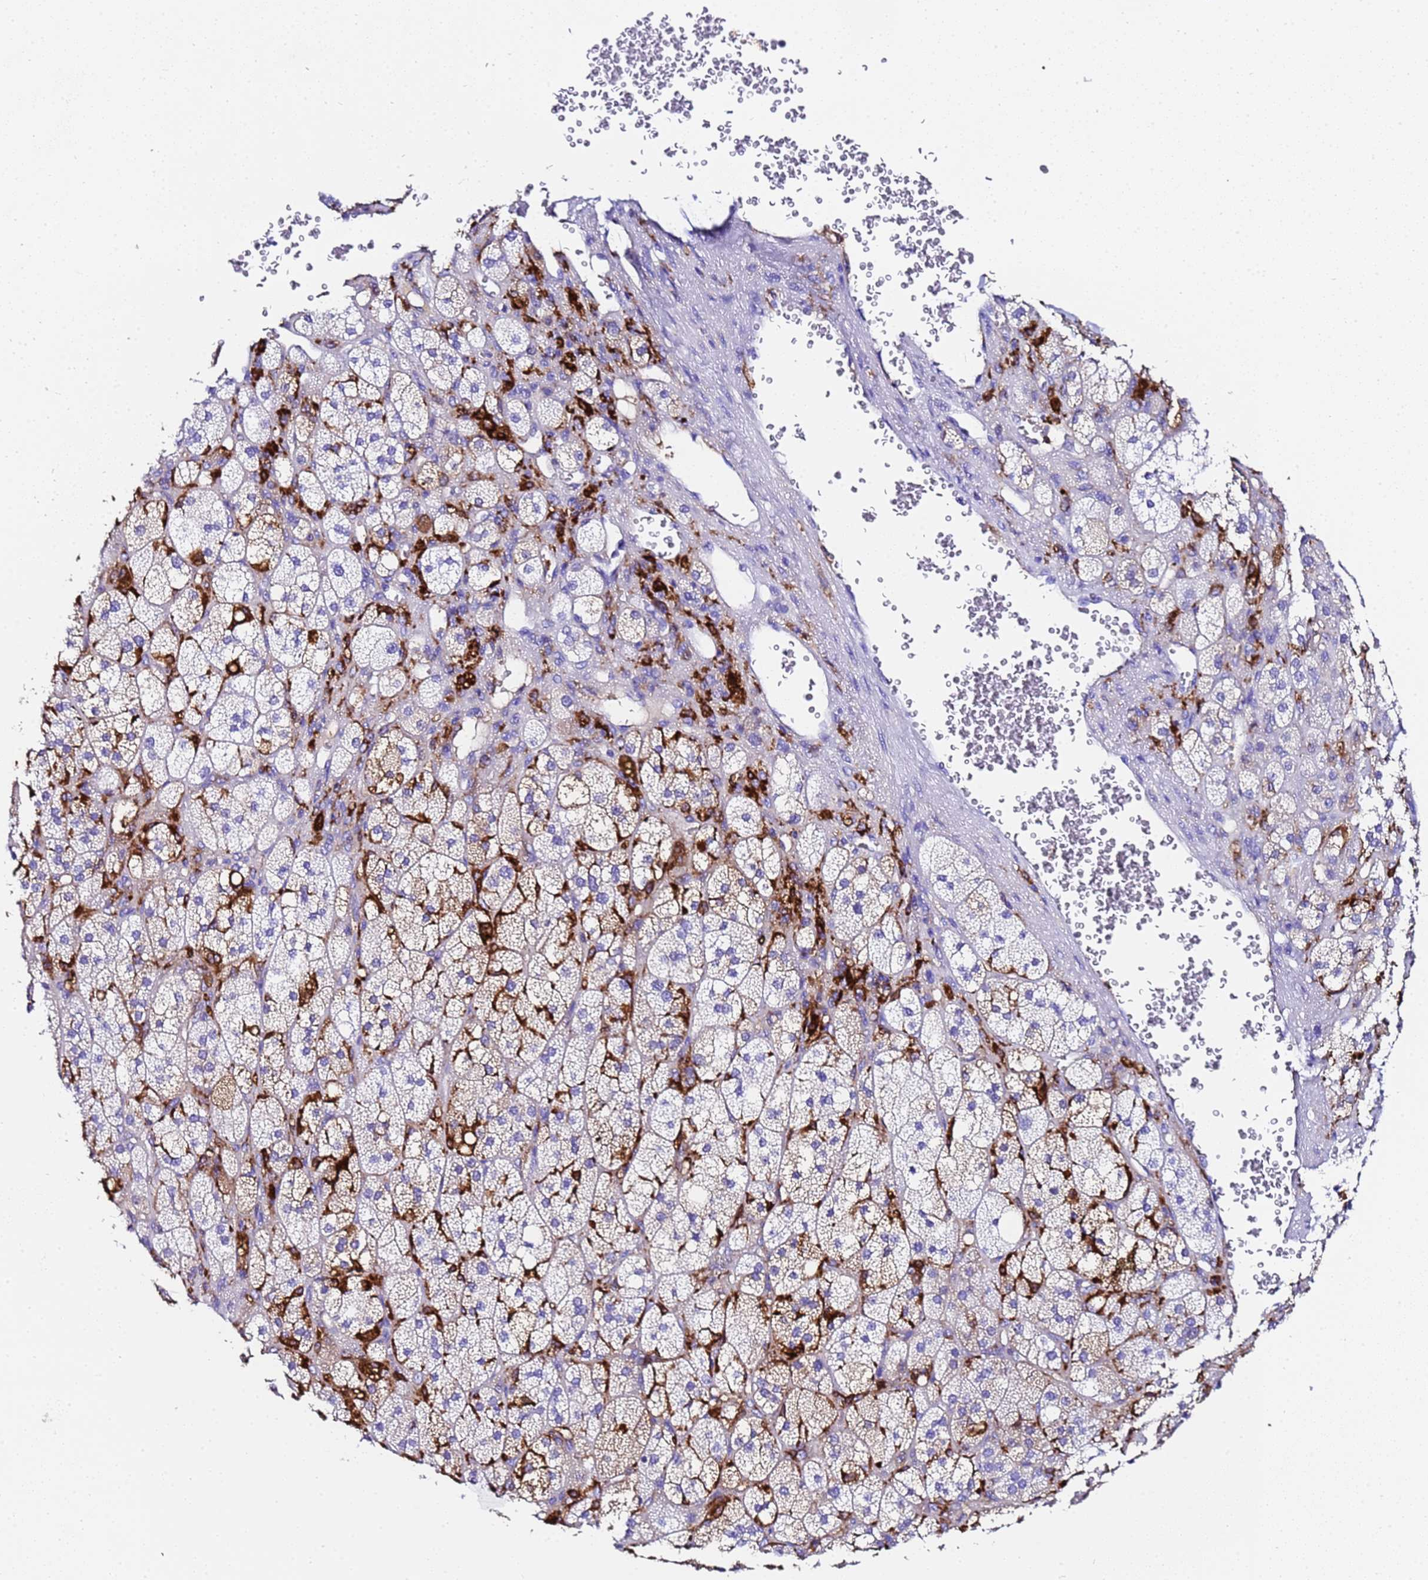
{"staining": {"intensity": "weak", "quantity": "<25%", "location": "cytoplasmic/membranous"}, "tissue": "adrenal gland", "cell_type": "Glandular cells", "image_type": "normal", "snomed": [{"axis": "morphology", "description": "Normal tissue, NOS"}, {"axis": "topography", "description": "Adrenal gland"}], "caption": "Human adrenal gland stained for a protein using immunohistochemistry reveals no staining in glandular cells.", "gene": "FTL", "patient": {"sex": "male", "age": 61}}